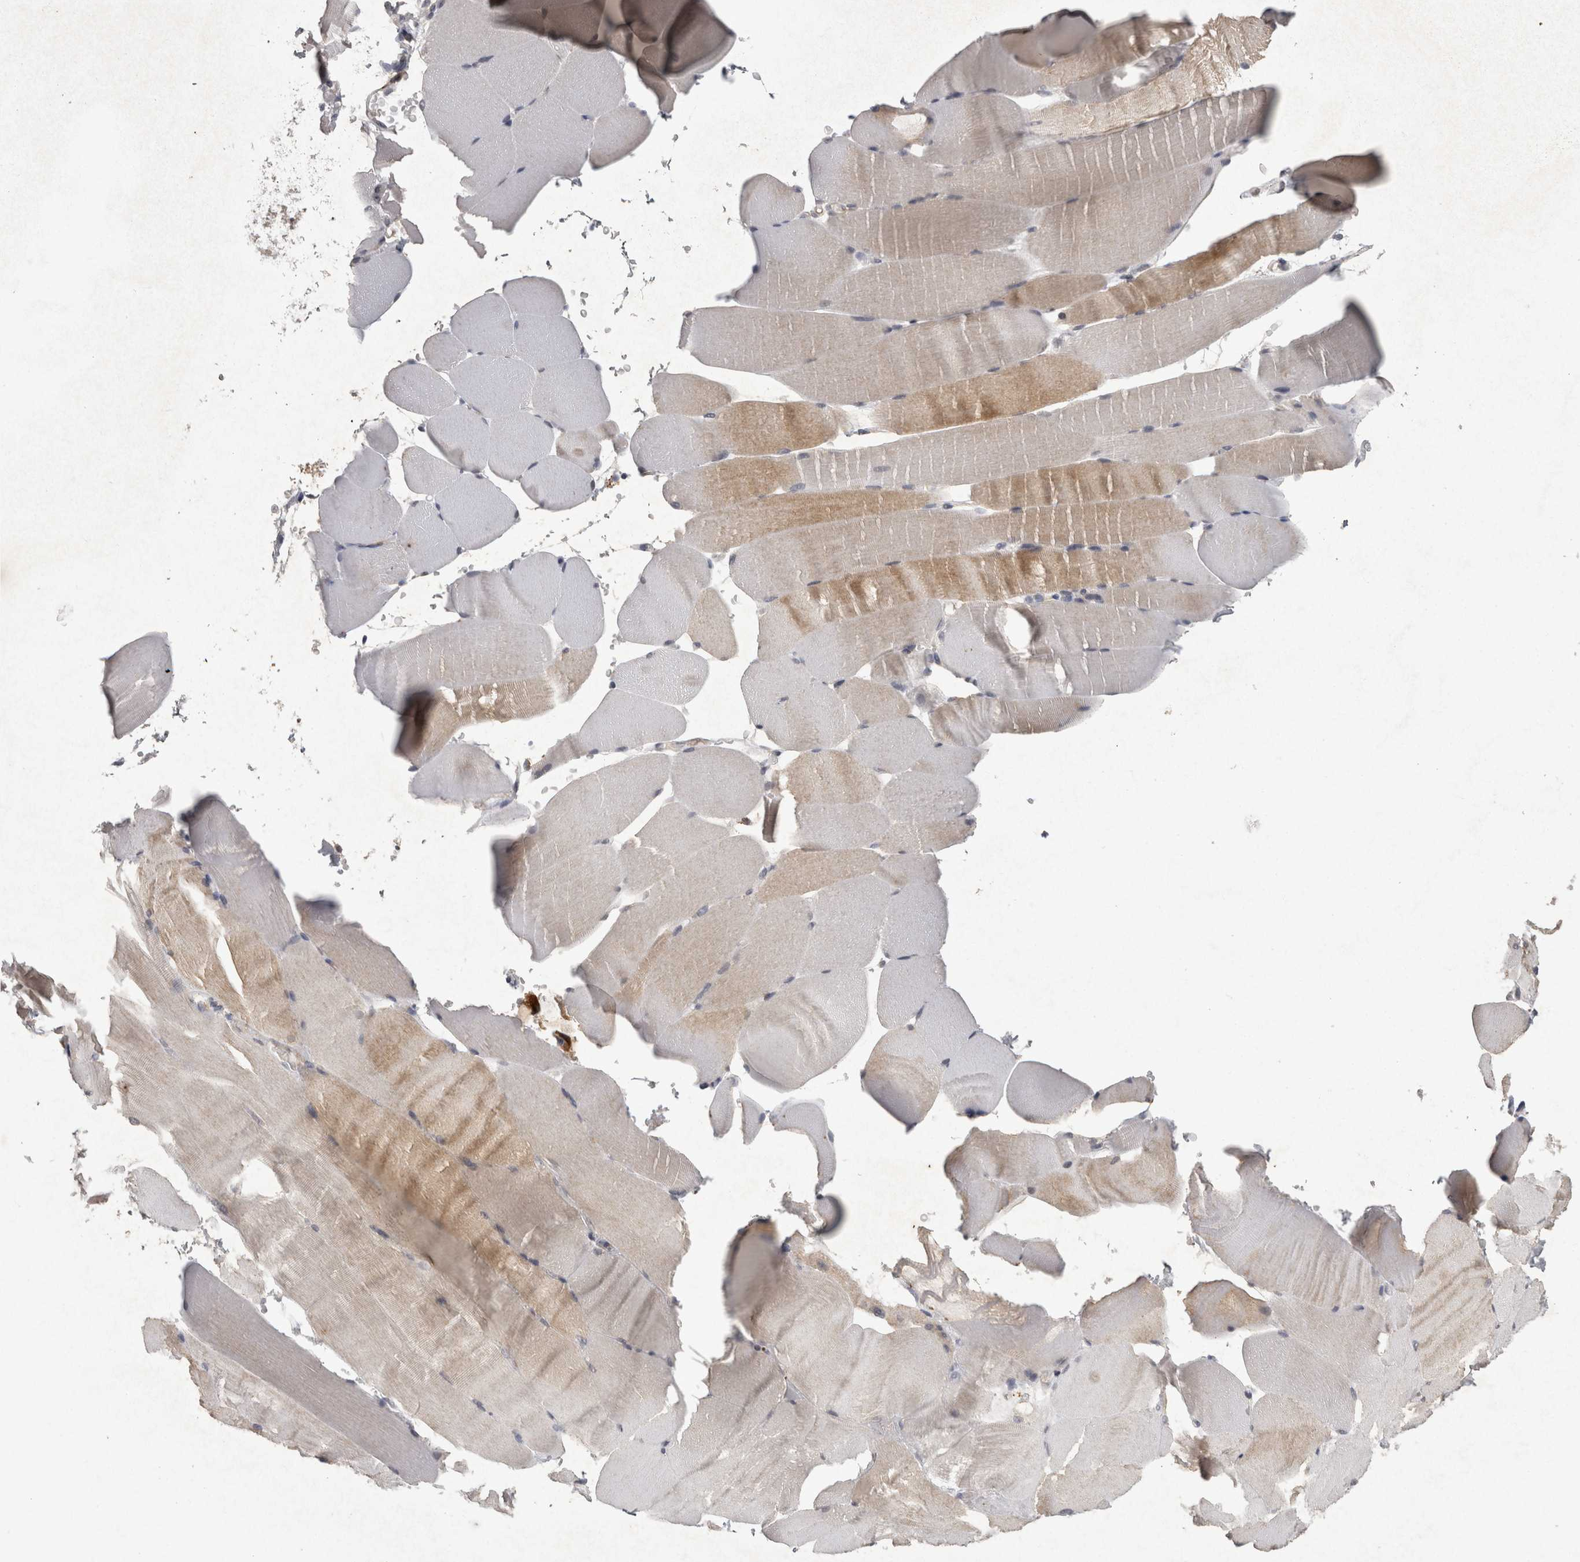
{"staining": {"intensity": "moderate", "quantity": "<25%", "location": "cytoplasmic/membranous"}, "tissue": "skeletal muscle", "cell_type": "Myocytes", "image_type": "normal", "snomed": [{"axis": "morphology", "description": "Normal tissue, NOS"}, {"axis": "topography", "description": "Skeletal muscle"}, {"axis": "topography", "description": "Parathyroid gland"}], "caption": "Skeletal muscle stained with DAB immunohistochemistry exhibits low levels of moderate cytoplasmic/membranous expression in approximately <25% of myocytes. (DAB (3,3'-diaminobenzidine) IHC, brown staining for protein, blue staining for nuclei).", "gene": "MEP1A", "patient": {"sex": "female", "age": 37}}